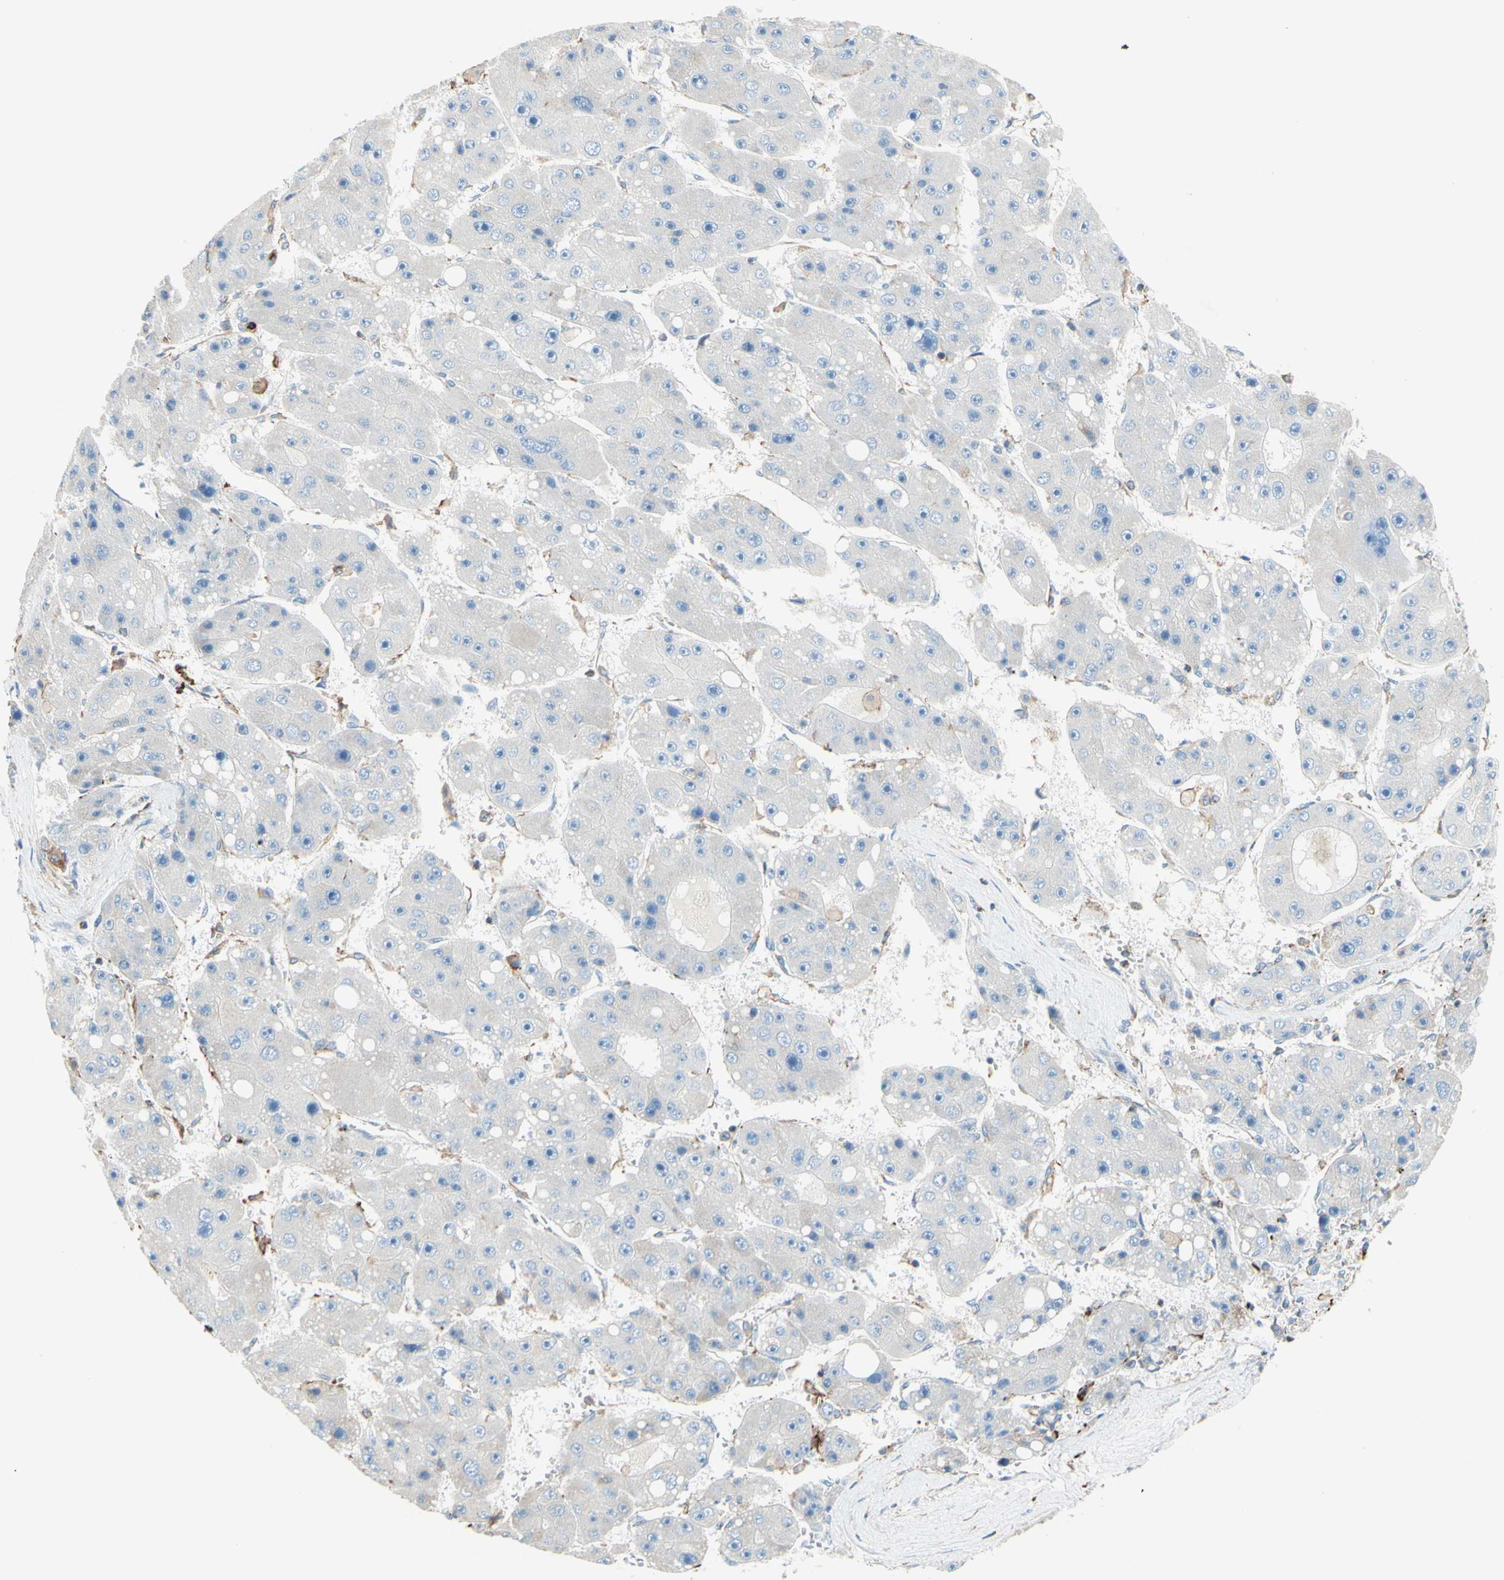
{"staining": {"intensity": "negative", "quantity": "none", "location": "none"}, "tissue": "liver cancer", "cell_type": "Tumor cells", "image_type": "cancer", "snomed": [{"axis": "morphology", "description": "Carcinoma, Hepatocellular, NOS"}, {"axis": "topography", "description": "Liver"}], "caption": "High power microscopy micrograph of an immunohistochemistry image of liver cancer, revealing no significant expression in tumor cells.", "gene": "SEMA4C", "patient": {"sex": "female", "age": 61}}